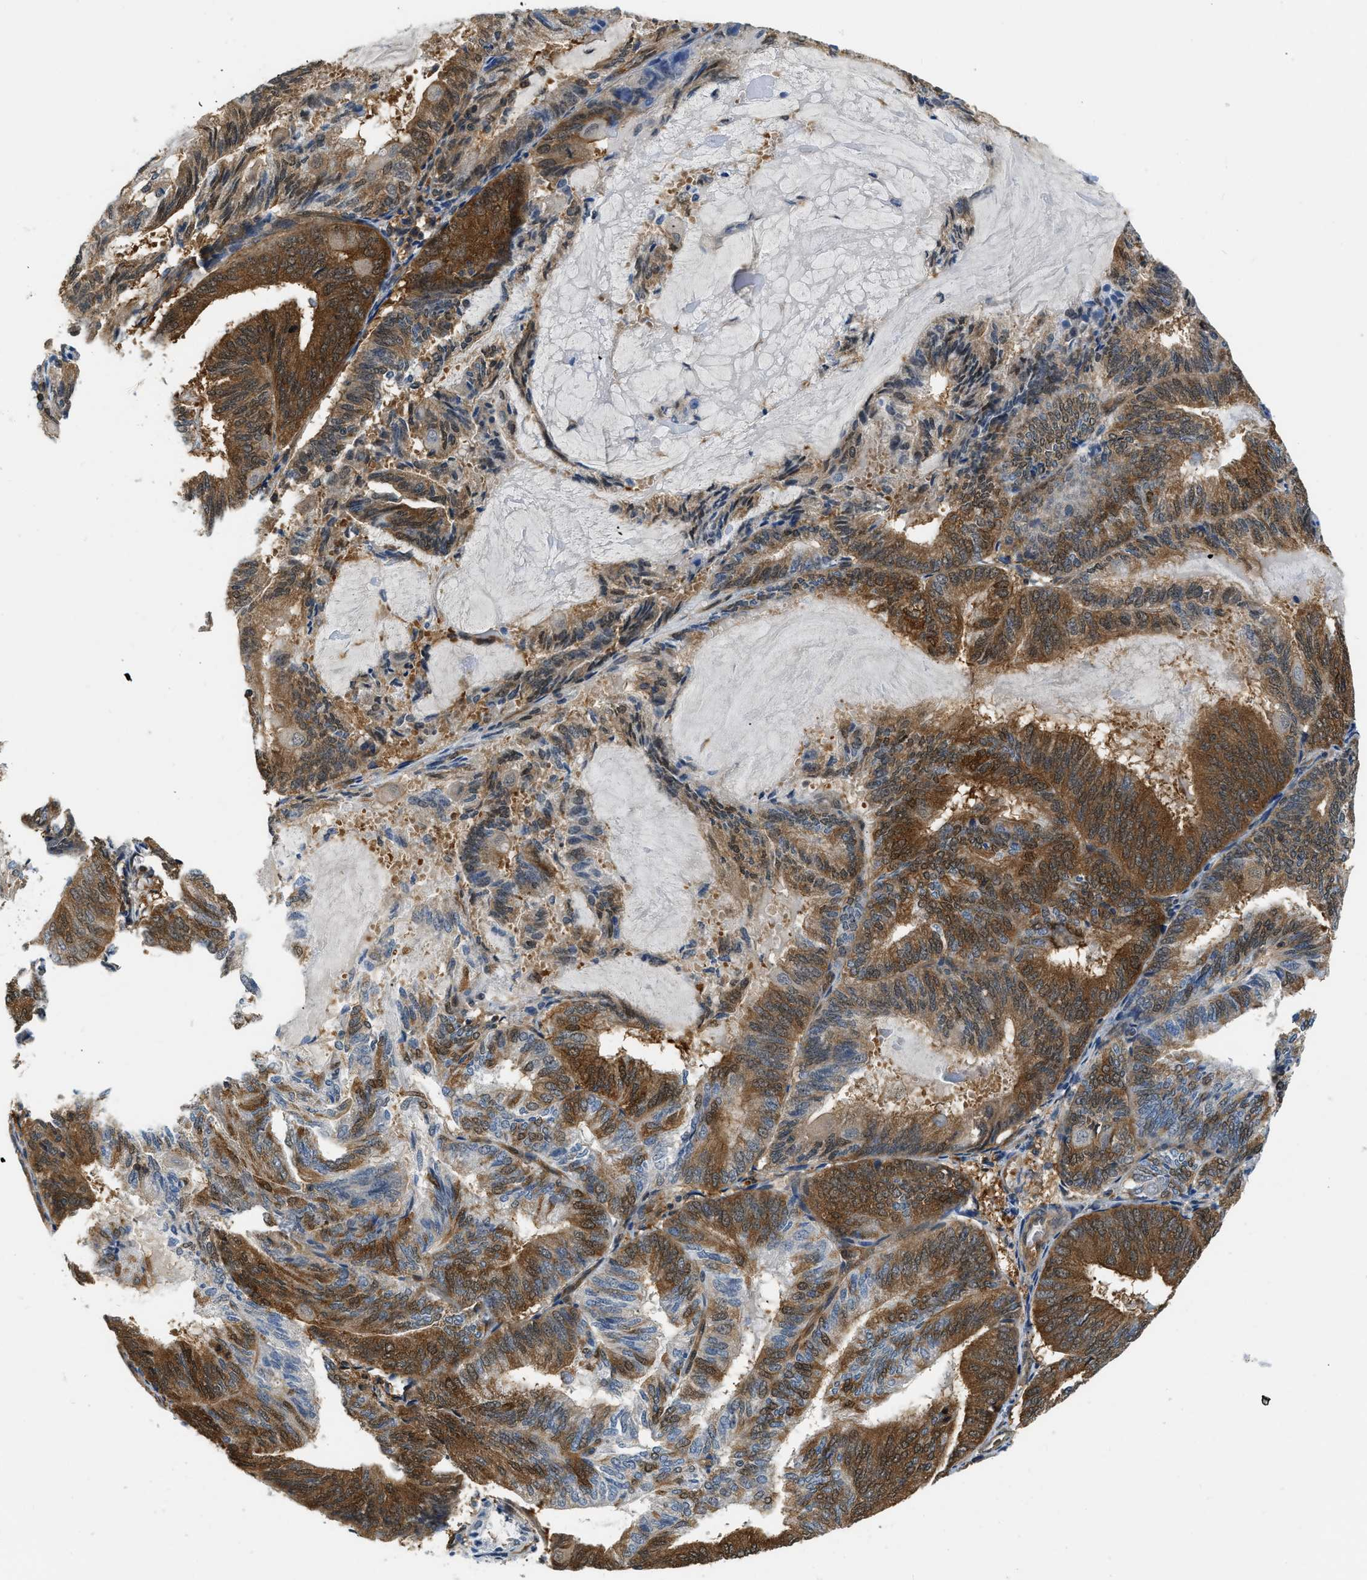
{"staining": {"intensity": "moderate", "quantity": ">75%", "location": "cytoplasmic/membranous,nuclear"}, "tissue": "endometrial cancer", "cell_type": "Tumor cells", "image_type": "cancer", "snomed": [{"axis": "morphology", "description": "Adenocarcinoma, NOS"}, {"axis": "topography", "description": "Endometrium"}], "caption": "Protein staining of adenocarcinoma (endometrial) tissue exhibits moderate cytoplasmic/membranous and nuclear expression in approximately >75% of tumor cells.", "gene": "EIF4EBP2", "patient": {"sex": "female", "age": 81}}